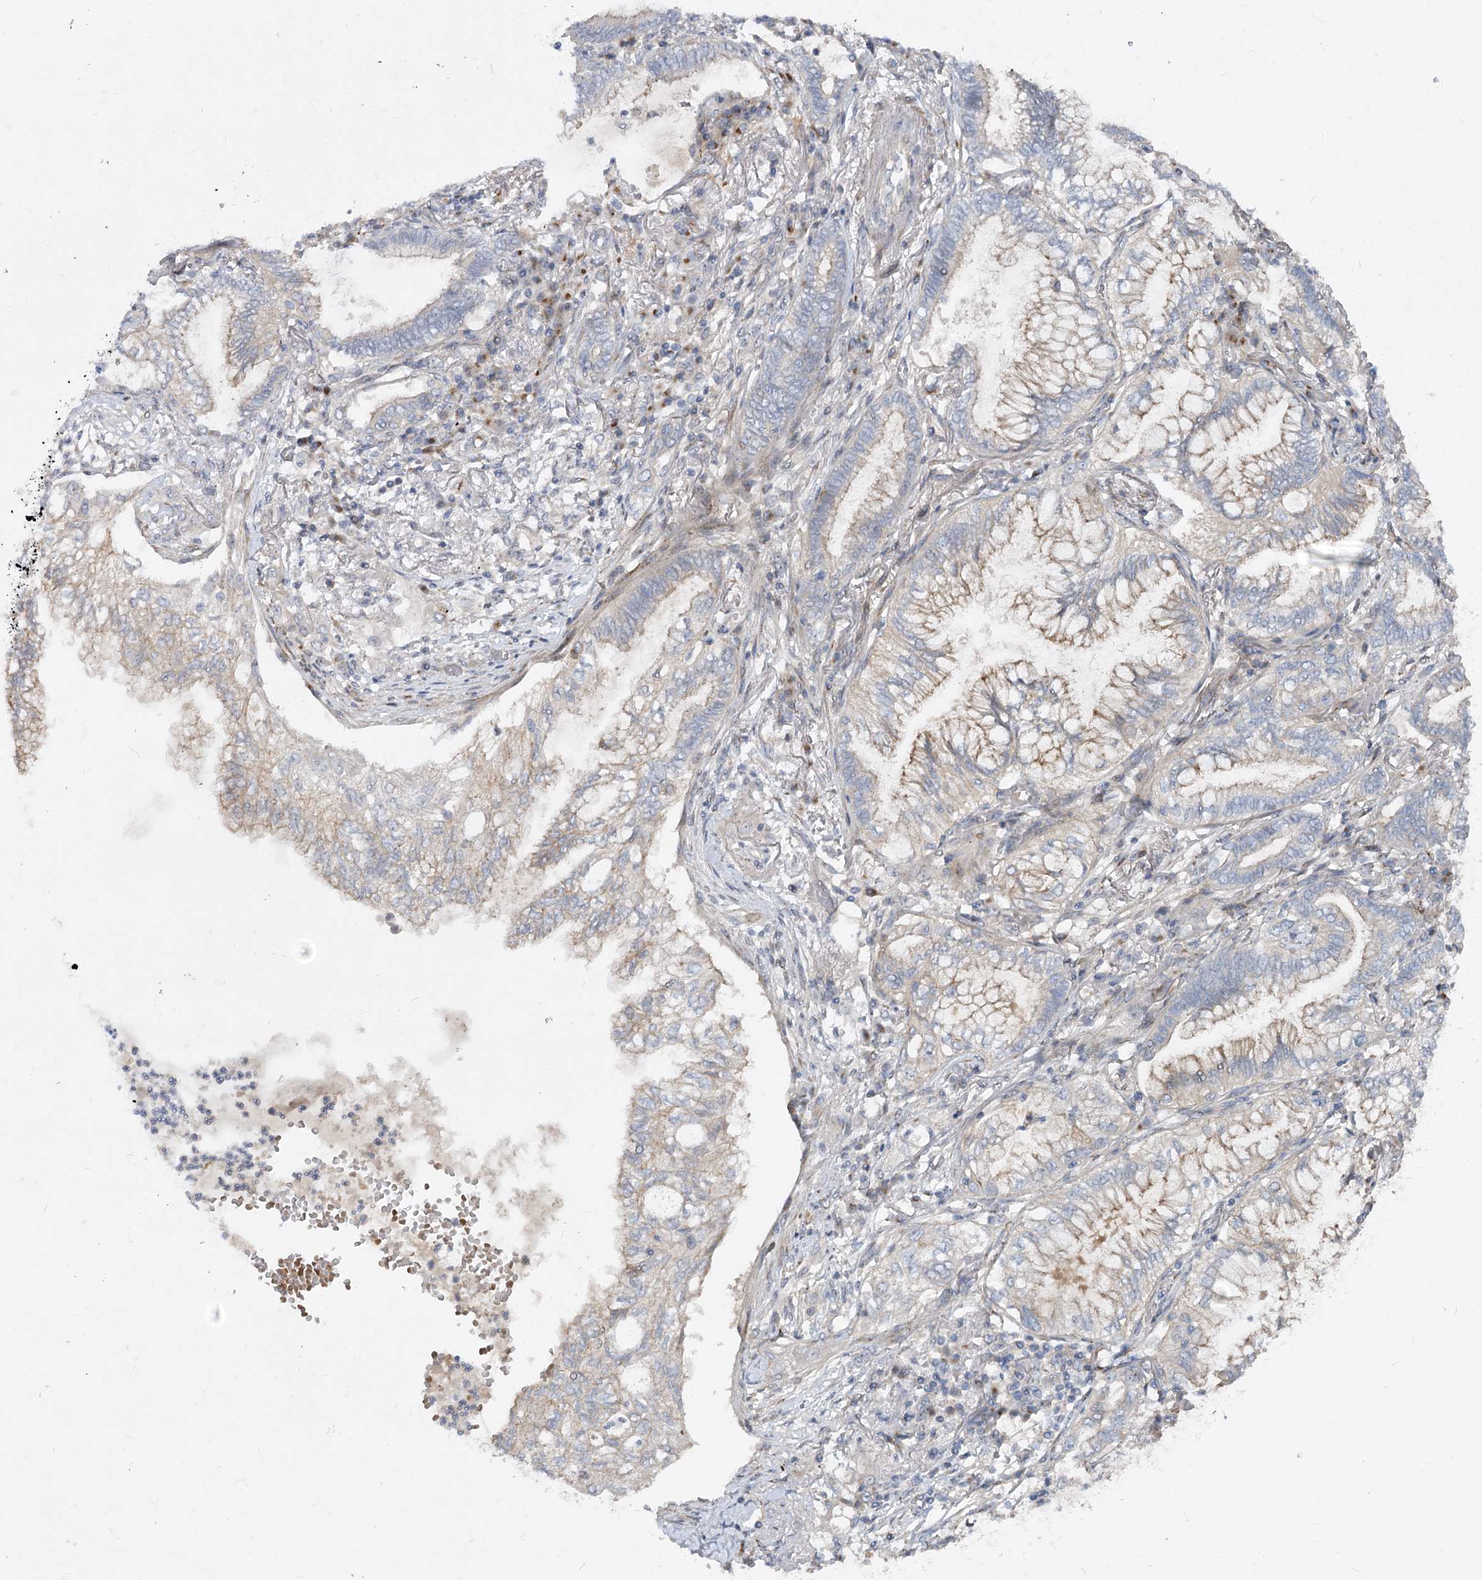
{"staining": {"intensity": "weak", "quantity": "<25%", "location": "cytoplasmic/membranous"}, "tissue": "lung cancer", "cell_type": "Tumor cells", "image_type": "cancer", "snomed": [{"axis": "morphology", "description": "Adenocarcinoma, NOS"}, {"axis": "topography", "description": "Lung"}], "caption": "This micrograph is of lung cancer stained with IHC to label a protein in brown with the nuclei are counter-stained blue. There is no positivity in tumor cells. (DAB (3,3'-diaminobenzidine) immunohistochemistry with hematoxylin counter stain).", "gene": "FGF19", "patient": {"sex": "female", "age": 70}}